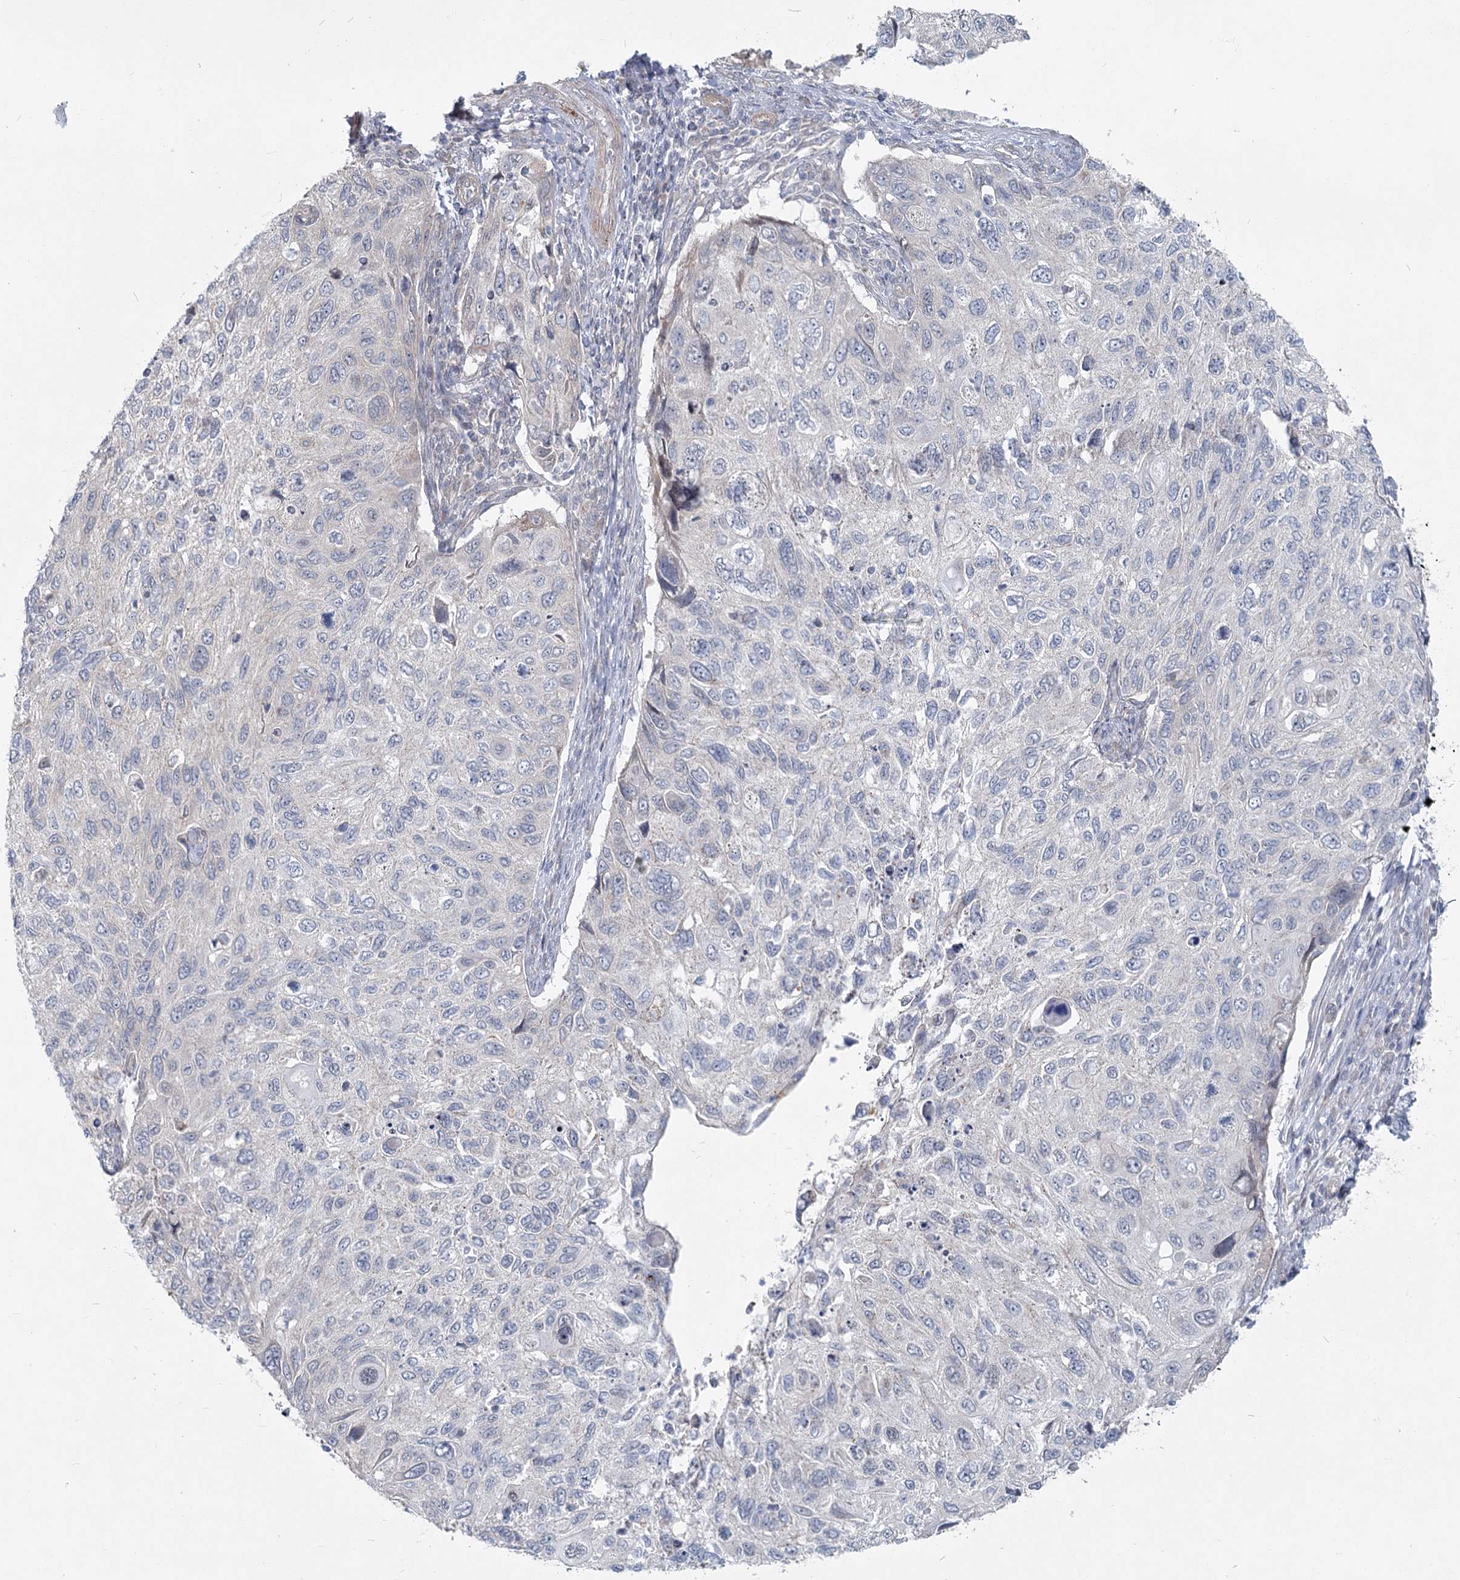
{"staining": {"intensity": "negative", "quantity": "none", "location": "none"}, "tissue": "cervical cancer", "cell_type": "Tumor cells", "image_type": "cancer", "snomed": [{"axis": "morphology", "description": "Squamous cell carcinoma, NOS"}, {"axis": "topography", "description": "Cervix"}], "caption": "High power microscopy histopathology image of an immunohistochemistry (IHC) image of cervical cancer (squamous cell carcinoma), revealing no significant positivity in tumor cells.", "gene": "SPINK13", "patient": {"sex": "female", "age": 70}}